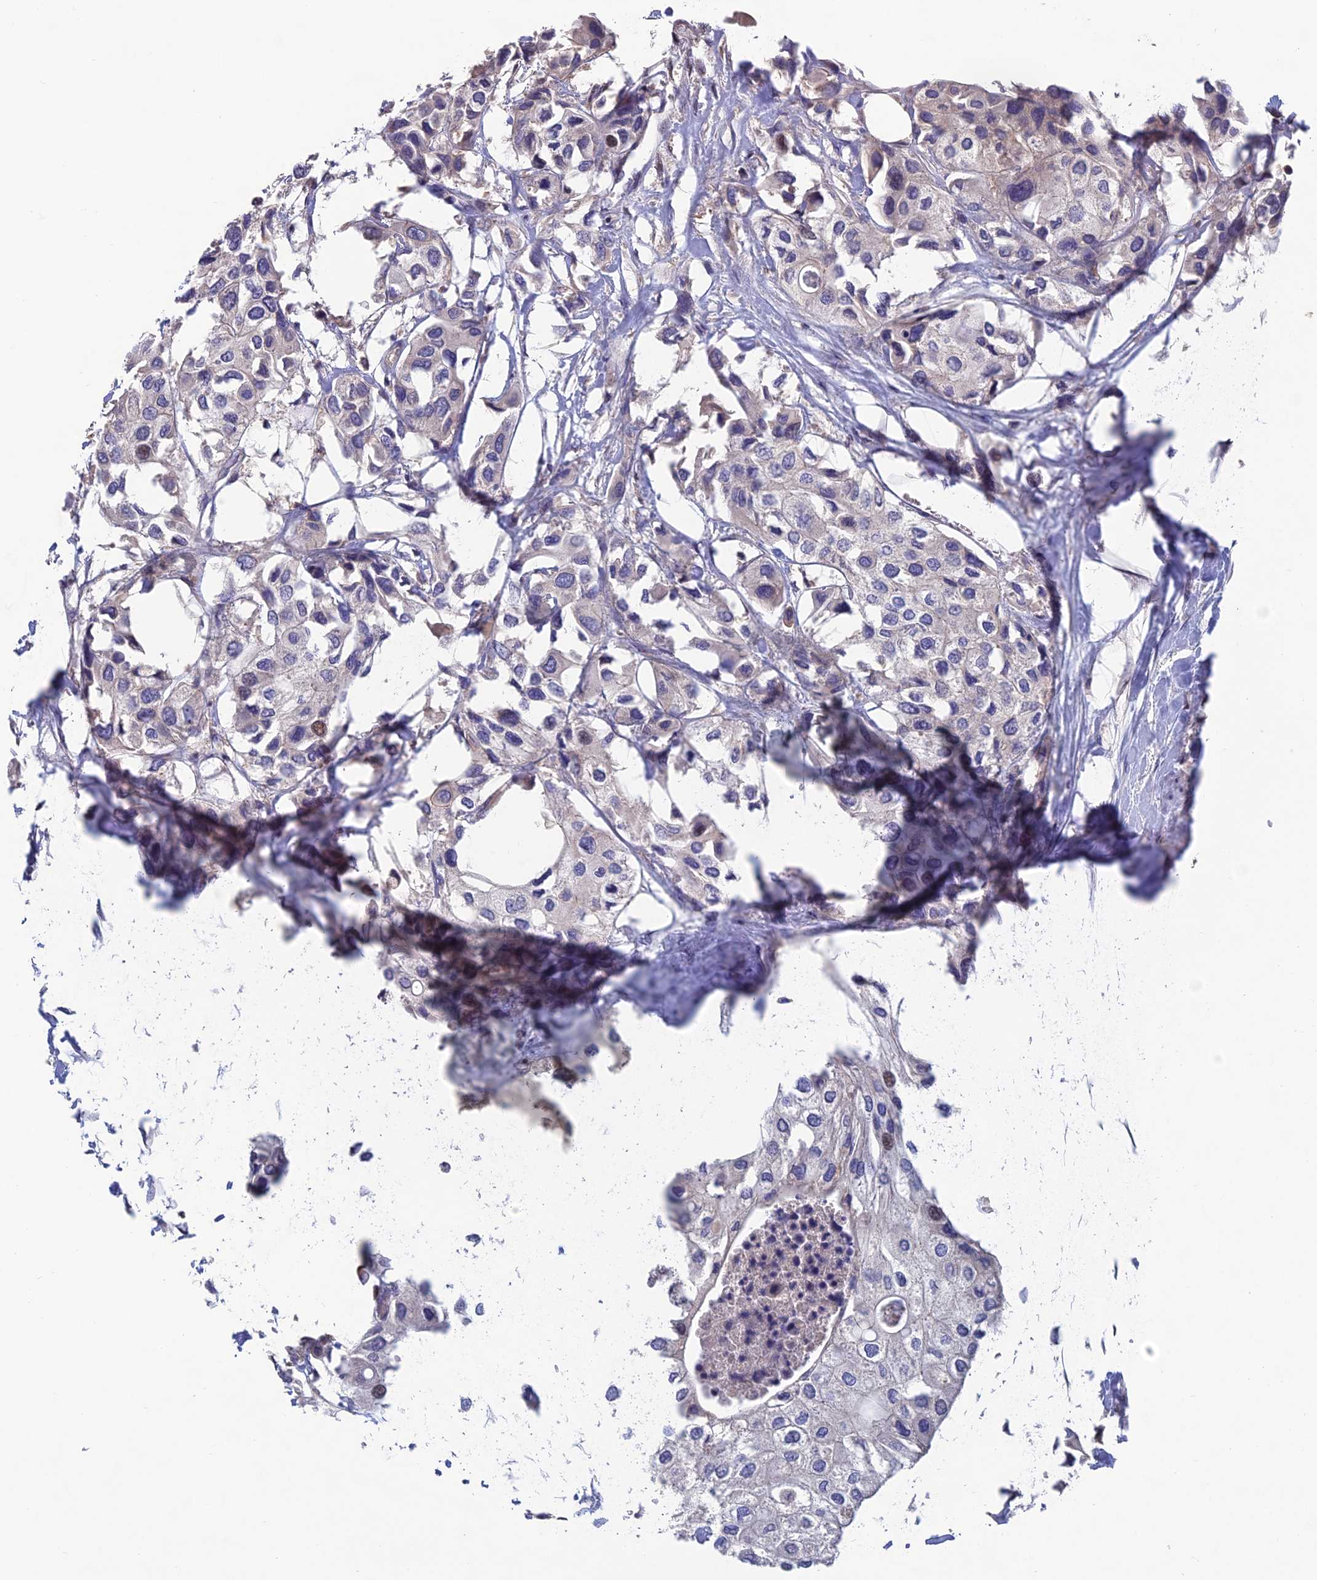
{"staining": {"intensity": "negative", "quantity": "none", "location": "none"}, "tissue": "urothelial cancer", "cell_type": "Tumor cells", "image_type": "cancer", "snomed": [{"axis": "morphology", "description": "Urothelial carcinoma, High grade"}, {"axis": "topography", "description": "Urinary bladder"}], "caption": "Immunohistochemical staining of high-grade urothelial carcinoma shows no significant positivity in tumor cells.", "gene": "USP37", "patient": {"sex": "male", "age": 64}}